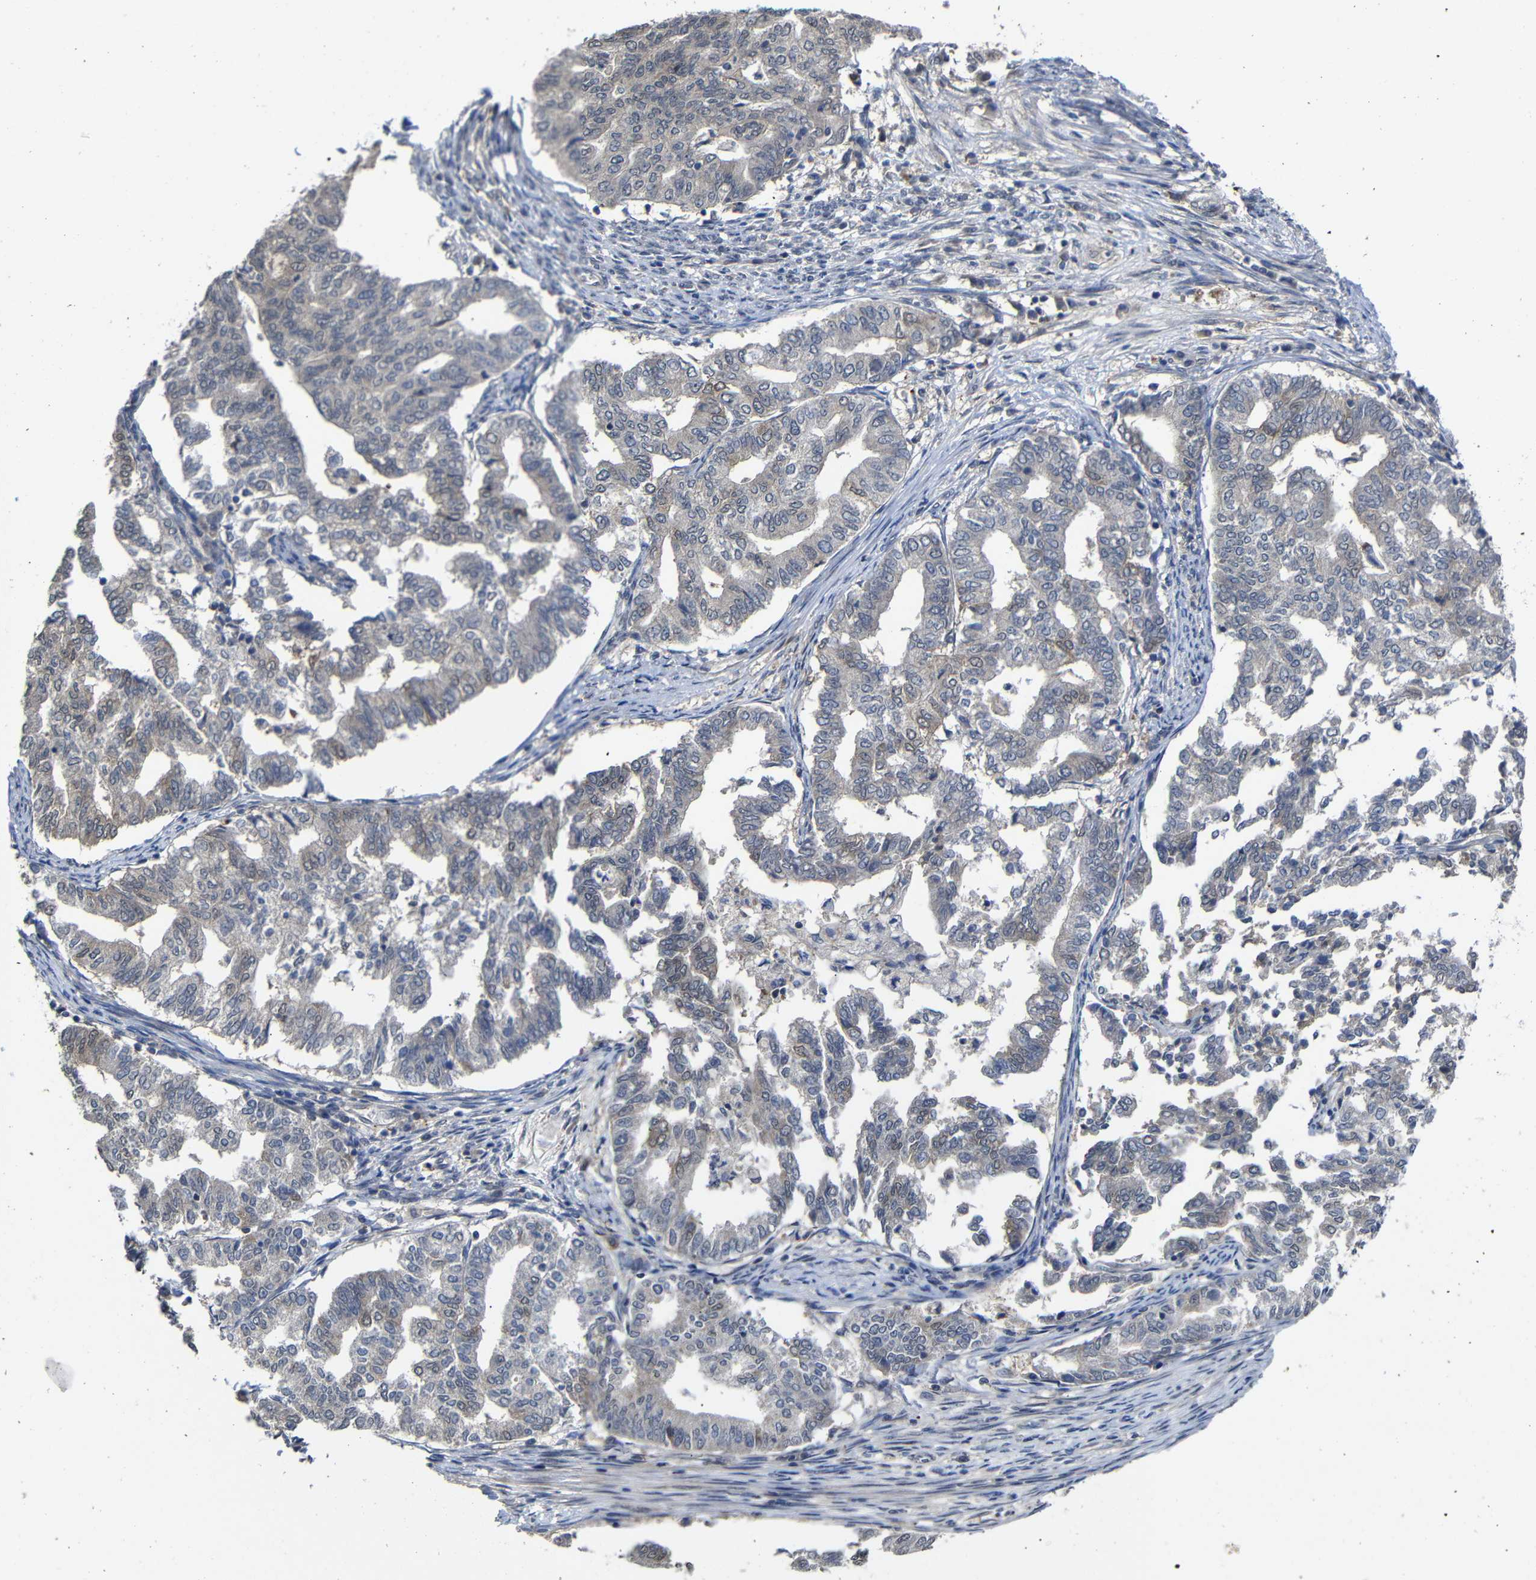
{"staining": {"intensity": "negative", "quantity": "none", "location": "none"}, "tissue": "endometrial cancer", "cell_type": "Tumor cells", "image_type": "cancer", "snomed": [{"axis": "morphology", "description": "Adenocarcinoma, NOS"}, {"axis": "topography", "description": "Endometrium"}], "caption": "Adenocarcinoma (endometrial) stained for a protein using IHC reveals no staining tumor cells.", "gene": "ATG12", "patient": {"sex": "female", "age": 79}}